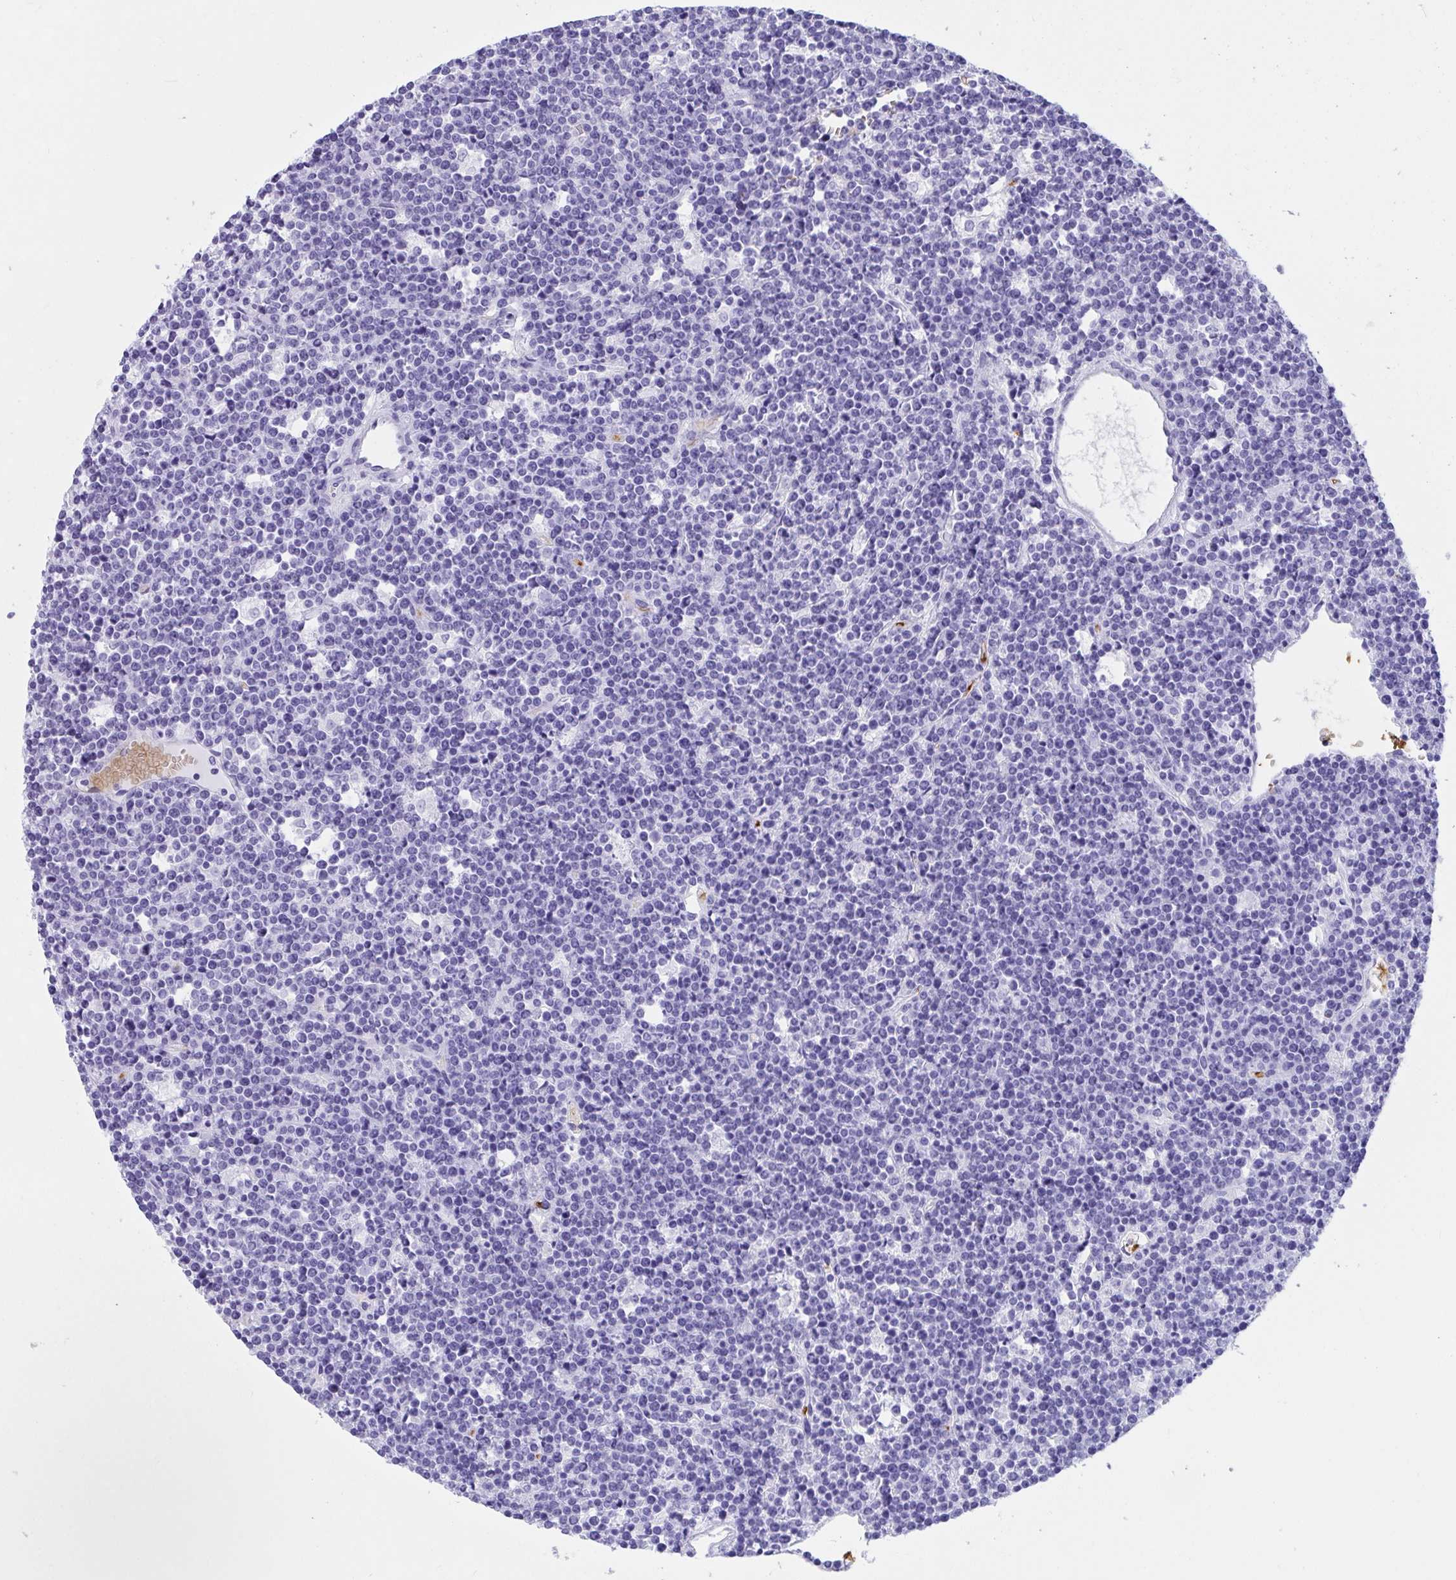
{"staining": {"intensity": "negative", "quantity": "none", "location": "none"}, "tissue": "lymphoma", "cell_type": "Tumor cells", "image_type": "cancer", "snomed": [{"axis": "morphology", "description": "Malignant lymphoma, non-Hodgkin's type, High grade"}, {"axis": "topography", "description": "Ovary"}], "caption": "Tumor cells show no significant protein expression in lymphoma.", "gene": "ANK1", "patient": {"sex": "female", "age": 56}}